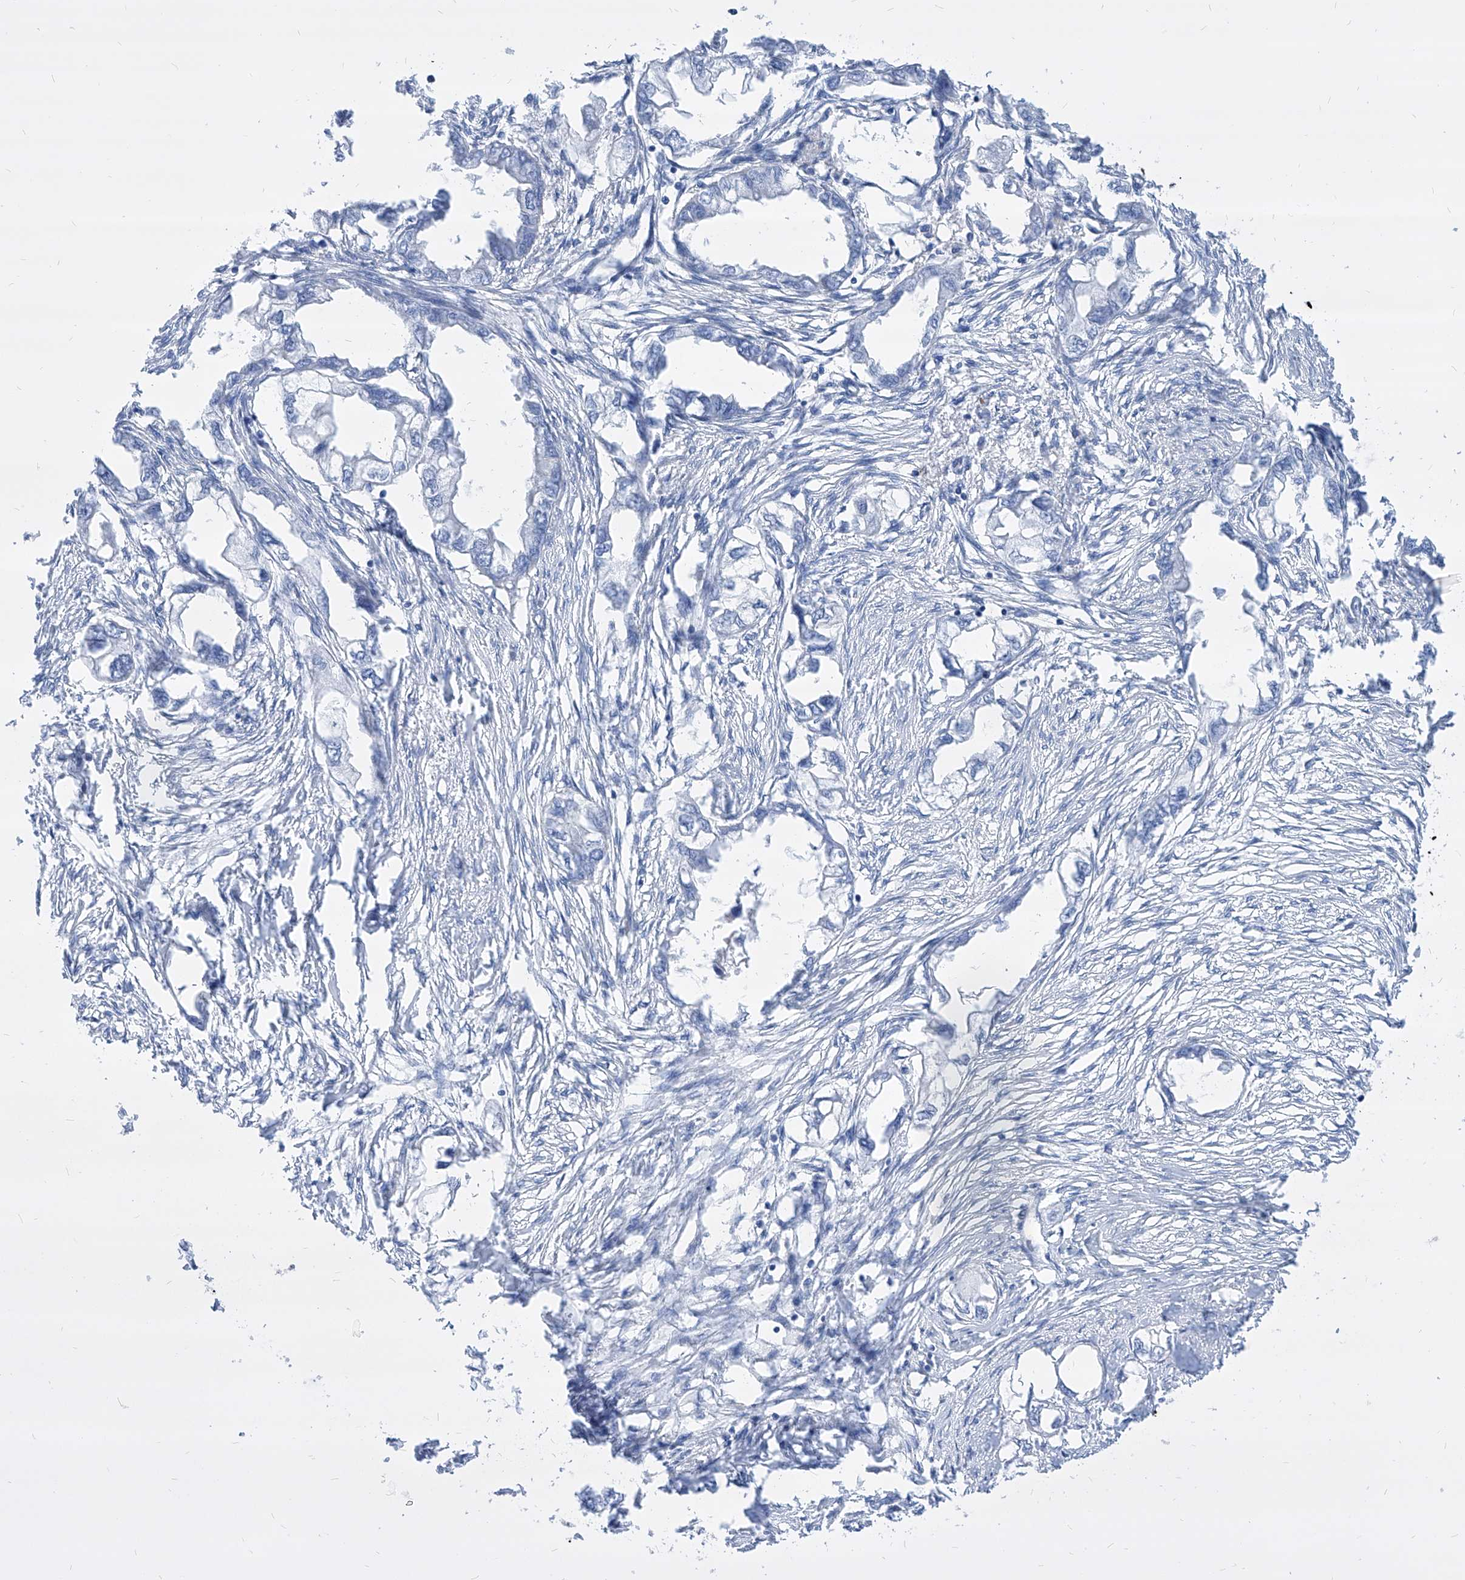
{"staining": {"intensity": "negative", "quantity": "none", "location": "none"}, "tissue": "endometrial cancer", "cell_type": "Tumor cells", "image_type": "cancer", "snomed": [{"axis": "morphology", "description": "Adenocarcinoma, NOS"}, {"axis": "morphology", "description": "Adenocarcinoma, metastatic, NOS"}, {"axis": "topography", "description": "Adipose tissue"}, {"axis": "topography", "description": "Endometrium"}], "caption": "High power microscopy photomicrograph of an immunohistochemistry (IHC) photomicrograph of endometrial adenocarcinoma, revealing no significant positivity in tumor cells.", "gene": "COQ3", "patient": {"sex": "female", "age": 67}}